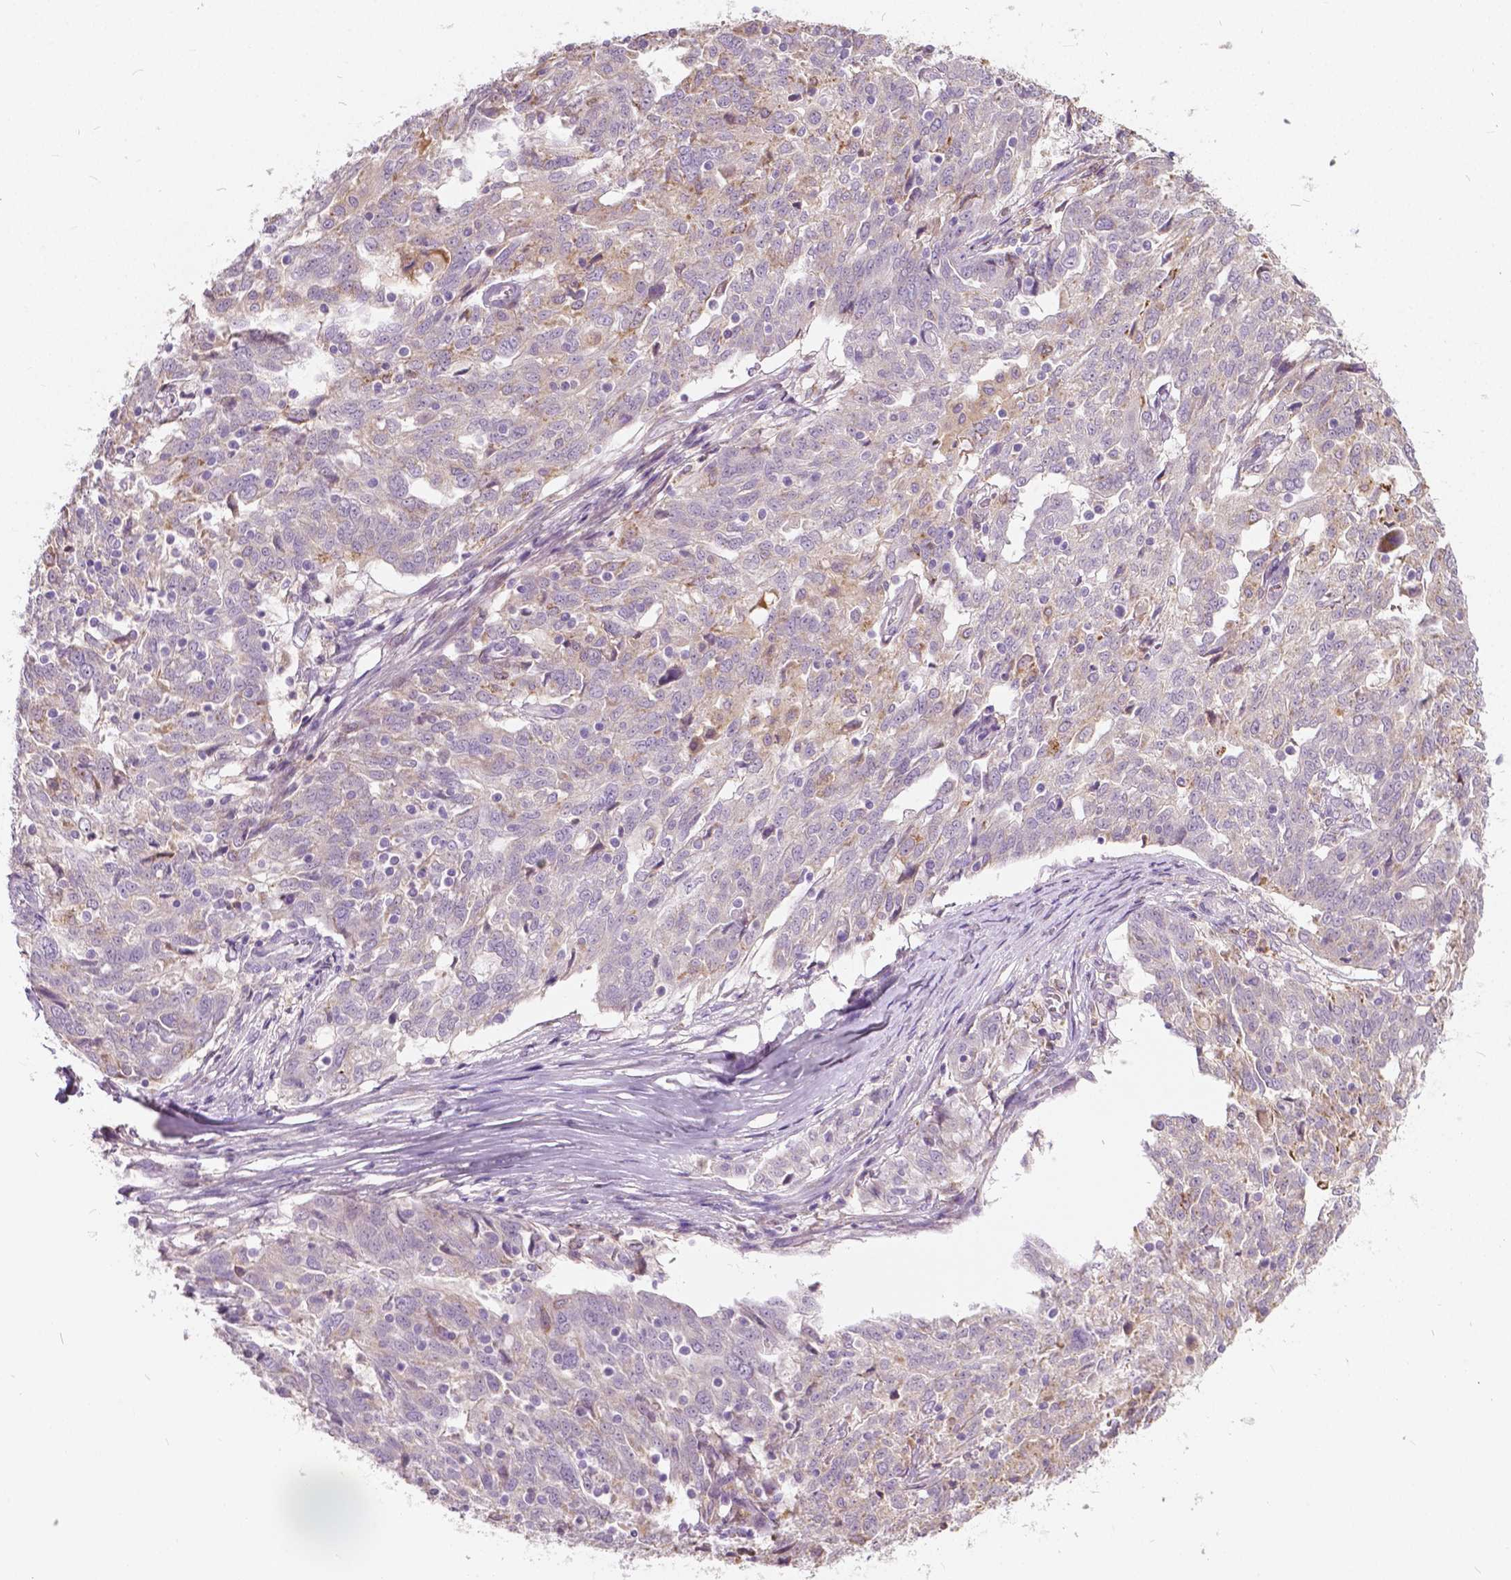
{"staining": {"intensity": "negative", "quantity": "none", "location": "none"}, "tissue": "ovarian cancer", "cell_type": "Tumor cells", "image_type": "cancer", "snomed": [{"axis": "morphology", "description": "Cystadenocarcinoma, serous, NOS"}, {"axis": "topography", "description": "Ovary"}], "caption": "A photomicrograph of ovarian cancer stained for a protein displays no brown staining in tumor cells. (Stains: DAB immunohistochemistry with hematoxylin counter stain, Microscopy: brightfield microscopy at high magnification).", "gene": "DLX6", "patient": {"sex": "female", "age": 67}}